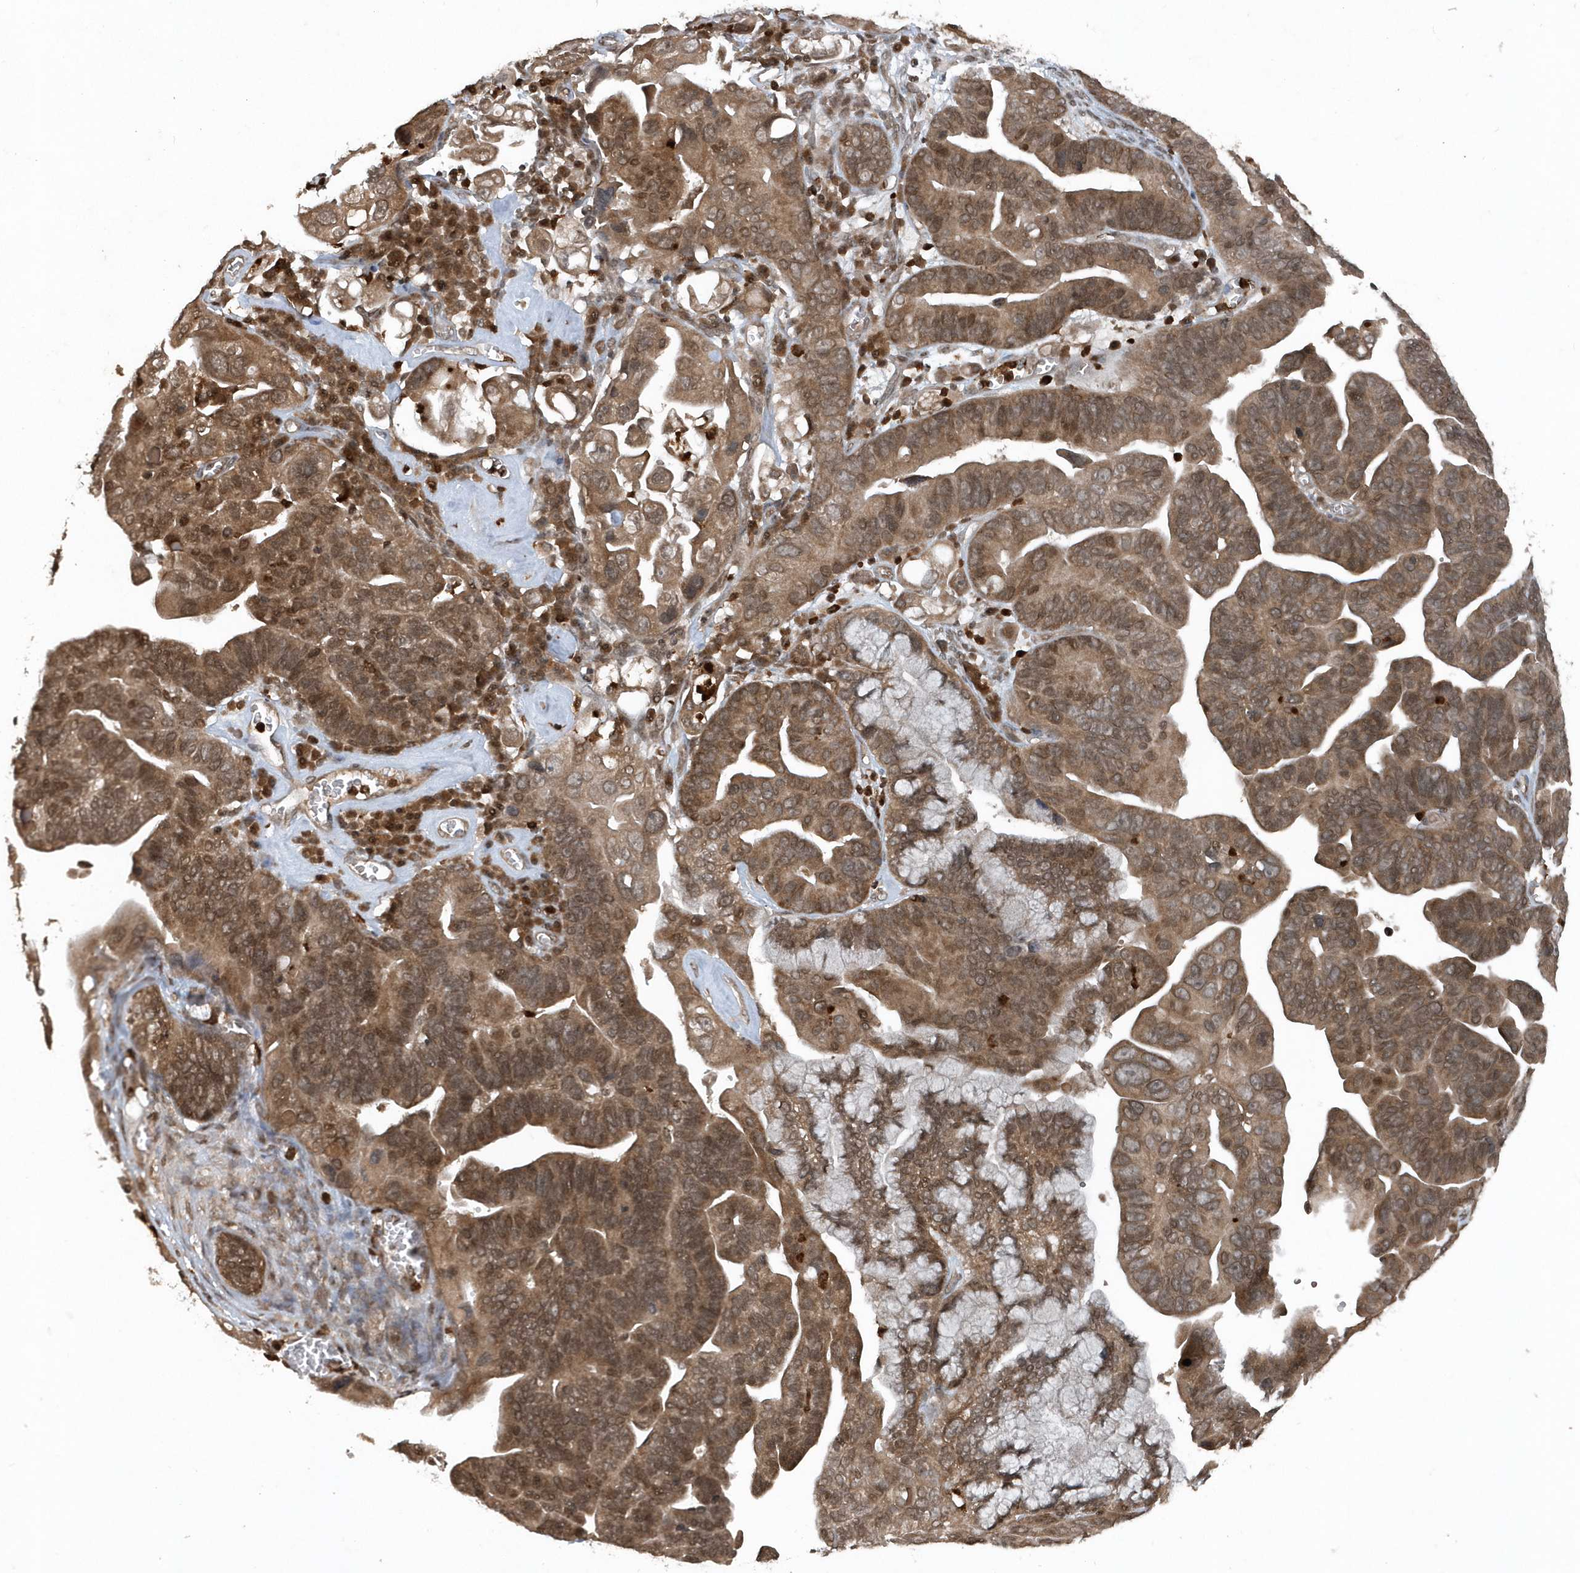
{"staining": {"intensity": "moderate", "quantity": ">75%", "location": "cytoplasmic/membranous,nuclear"}, "tissue": "ovarian cancer", "cell_type": "Tumor cells", "image_type": "cancer", "snomed": [{"axis": "morphology", "description": "Cystadenocarcinoma, serous, NOS"}, {"axis": "topography", "description": "Ovary"}], "caption": "Immunohistochemical staining of human ovarian cancer reveals medium levels of moderate cytoplasmic/membranous and nuclear protein expression in about >75% of tumor cells.", "gene": "EIF2B1", "patient": {"sex": "female", "age": 56}}